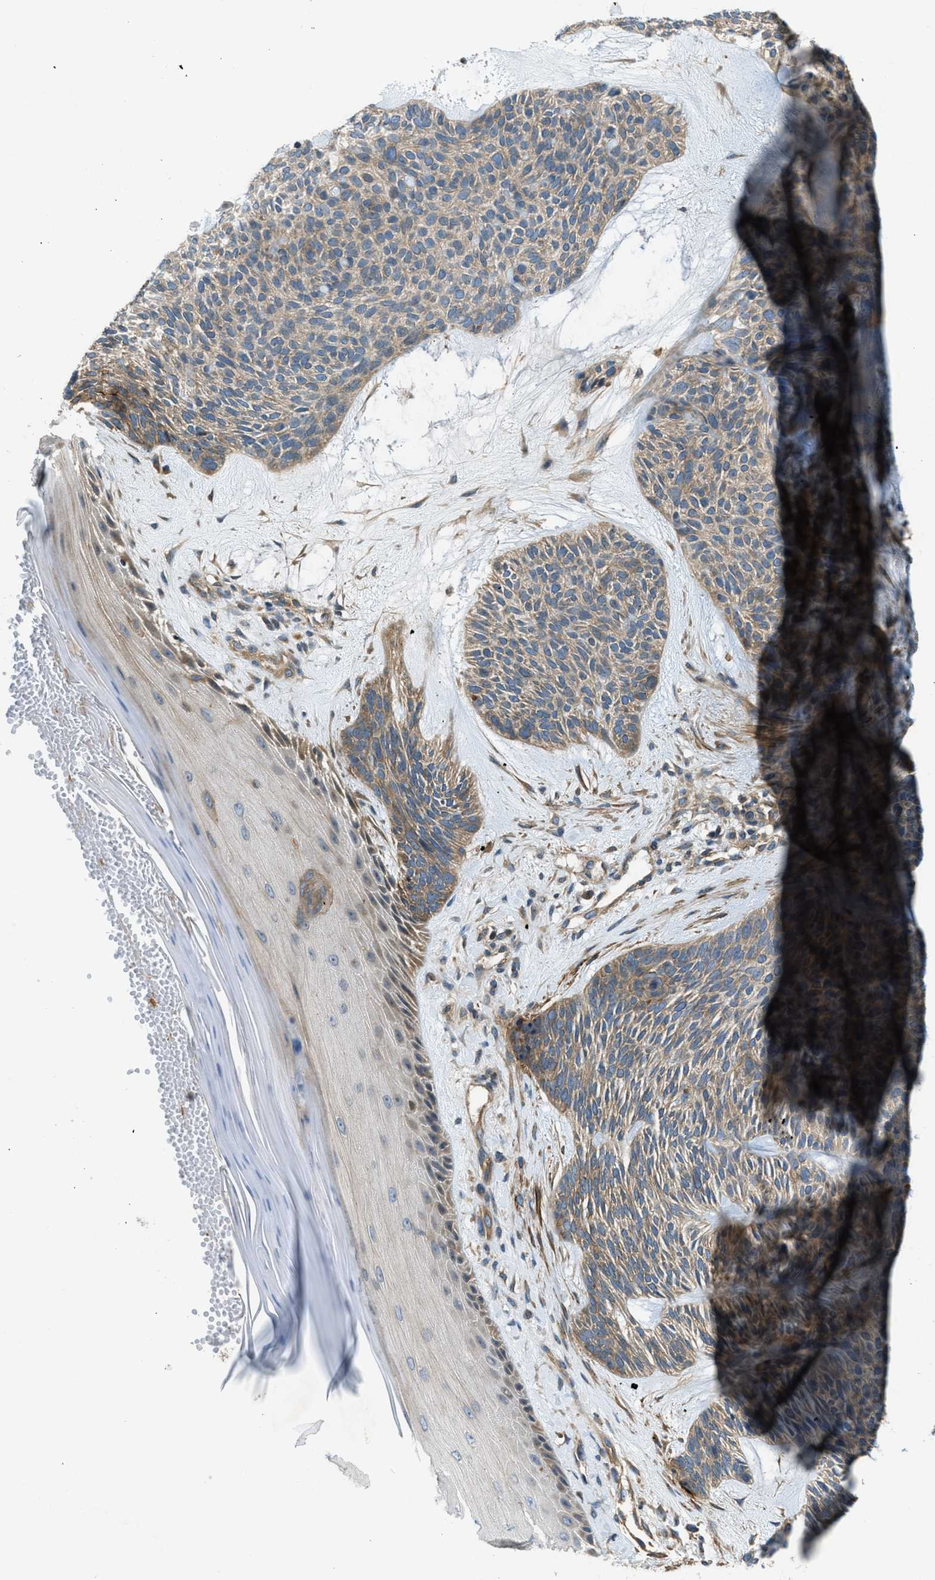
{"staining": {"intensity": "moderate", "quantity": ">75%", "location": "cytoplasmic/membranous"}, "tissue": "skin cancer", "cell_type": "Tumor cells", "image_type": "cancer", "snomed": [{"axis": "morphology", "description": "Basal cell carcinoma"}, {"axis": "topography", "description": "Skin"}], "caption": "This is a photomicrograph of immunohistochemistry staining of skin basal cell carcinoma, which shows moderate positivity in the cytoplasmic/membranous of tumor cells.", "gene": "VEZT", "patient": {"sex": "male", "age": 55}}